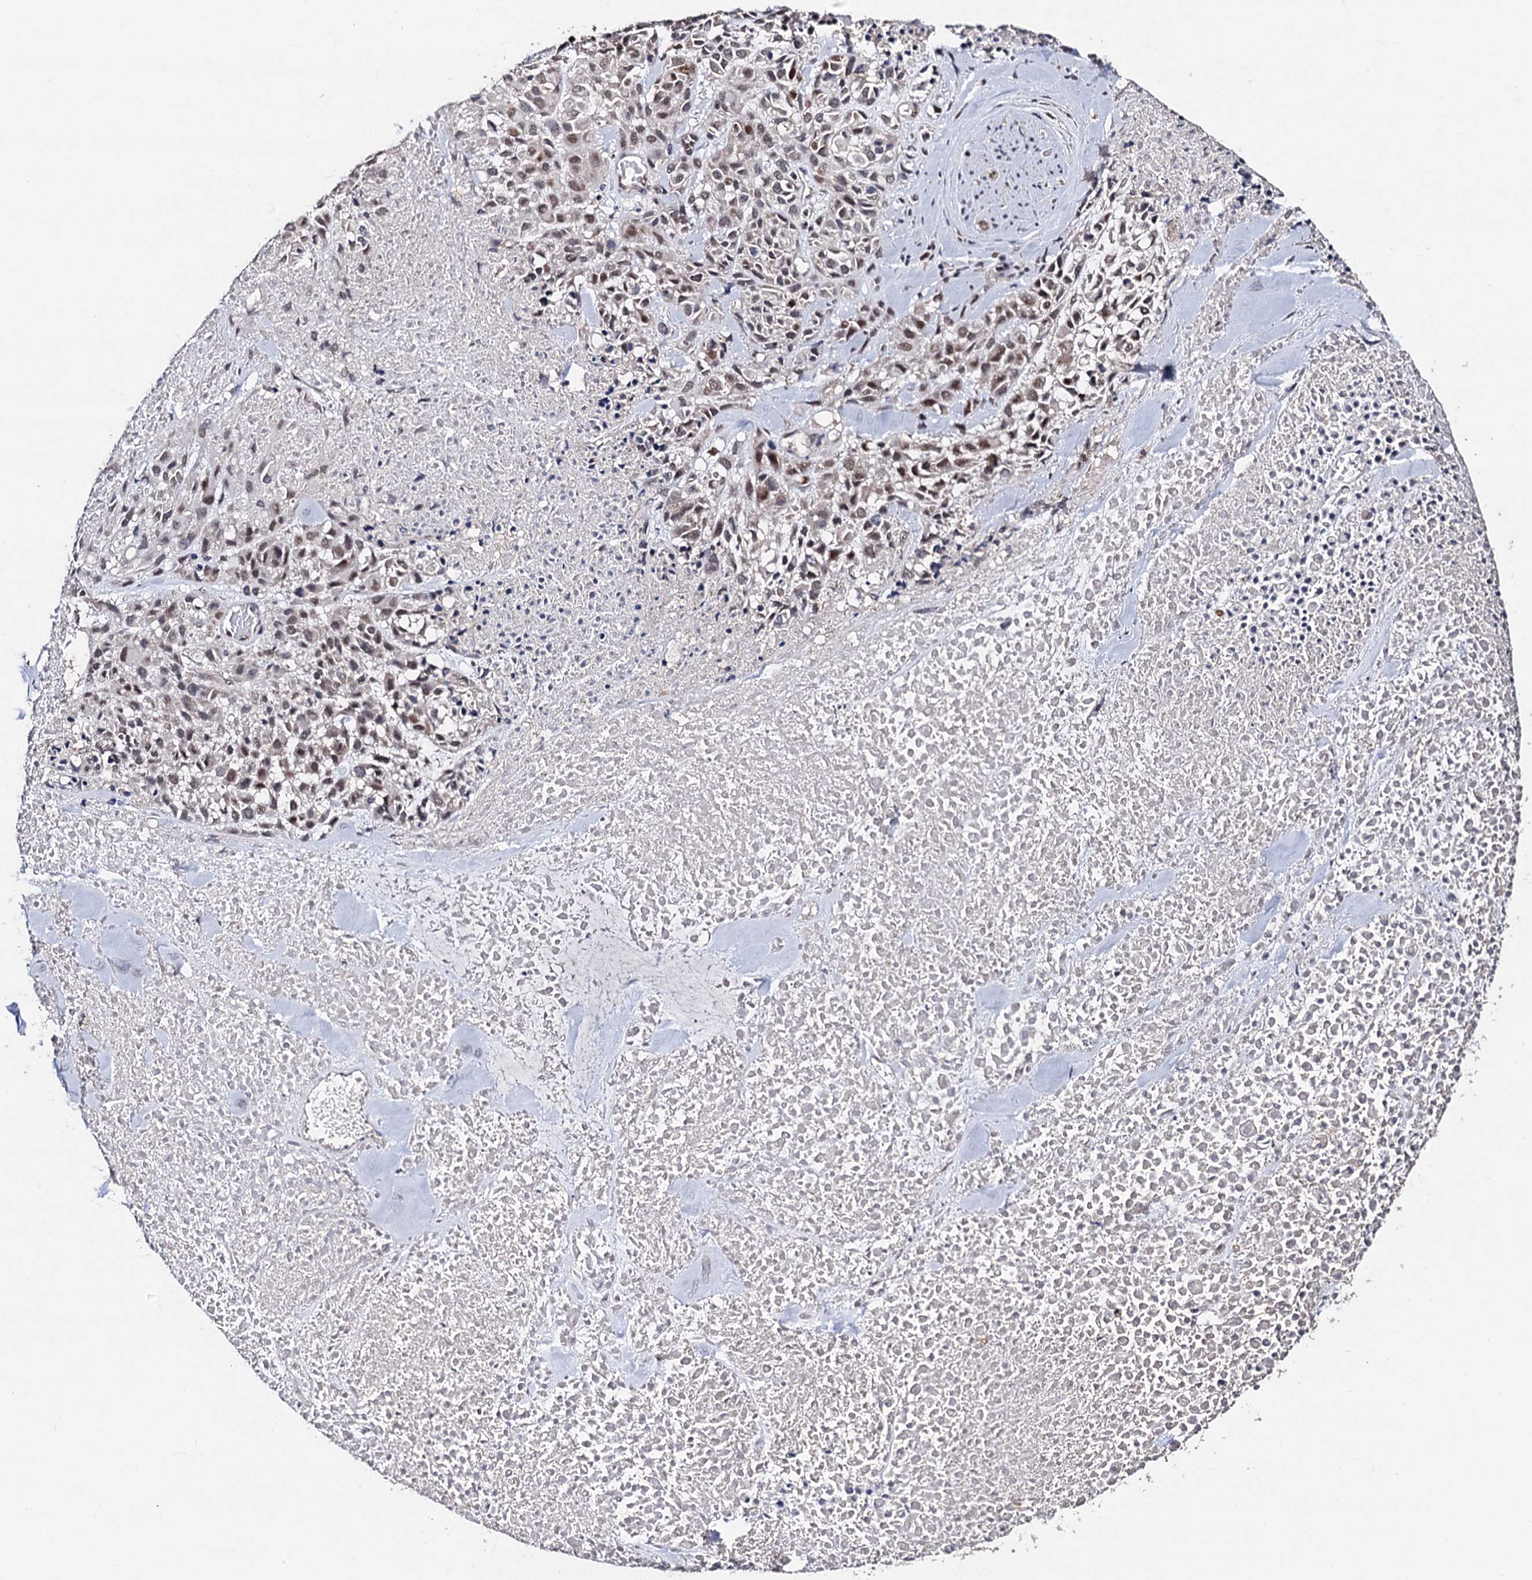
{"staining": {"intensity": "moderate", "quantity": ">75%", "location": "nuclear"}, "tissue": "melanoma", "cell_type": "Tumor cells", "image_type": "cancer", "snomed": [{"axis": "morphology", "description": "Malignant melanoma, Metastatic site"}, {"axis": "topography", "description": "Skin"}], "caption": "The immunohistochemical stain labels moderate nuclear positivity in tumor cells of malignant melanoma (metastatic site) tissue. The staining is performed using DAB brown chromogen to label protein expression. The nuclei are counter-stained blue using hematoxylin.", "gene": "PPTC7", "patient": {"sex": "female", "age": 81}}